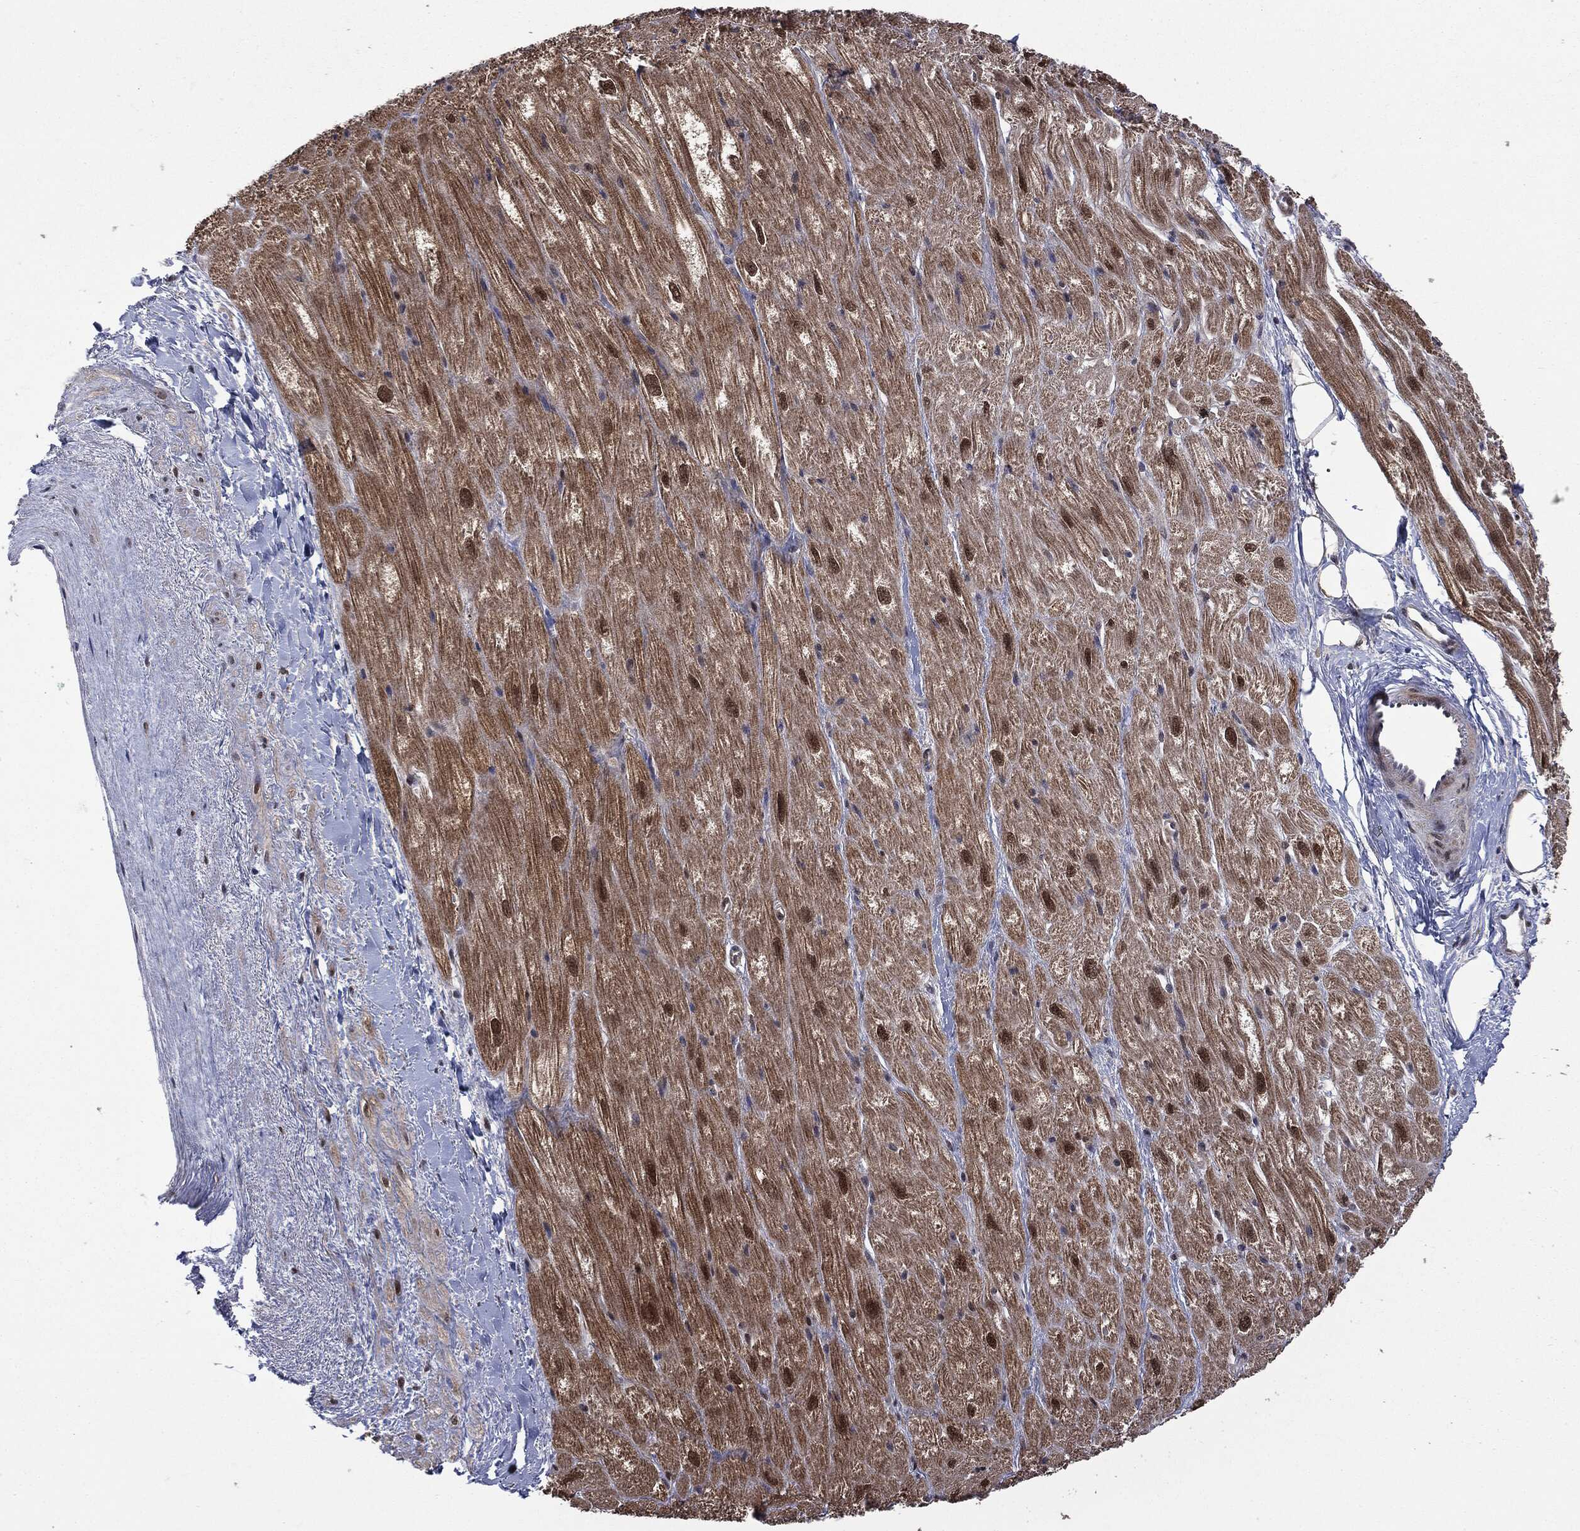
{"staining": {"intensity": "moderate", "quantity": "25%-75%", "location": "cytoplasmic/membranous,nuclear"}, "tissue": "heart muscle", "cell_type": "Cardiomyocytes", "image_type": "normal", "snomed": [{"axis": "morphology", "description": "Normal tissue, NOS"}, {"axis": "topography", "description": "Heart"}], "caption": "Immunohistochemical staining of normal heart muscle shows moderate cytoplasmic/membranous,nuclear protein positivity in about 25%-75% of cardiomyocytes.", "gene": "GPI", "patient": {"sex": "male", "age": 62}}